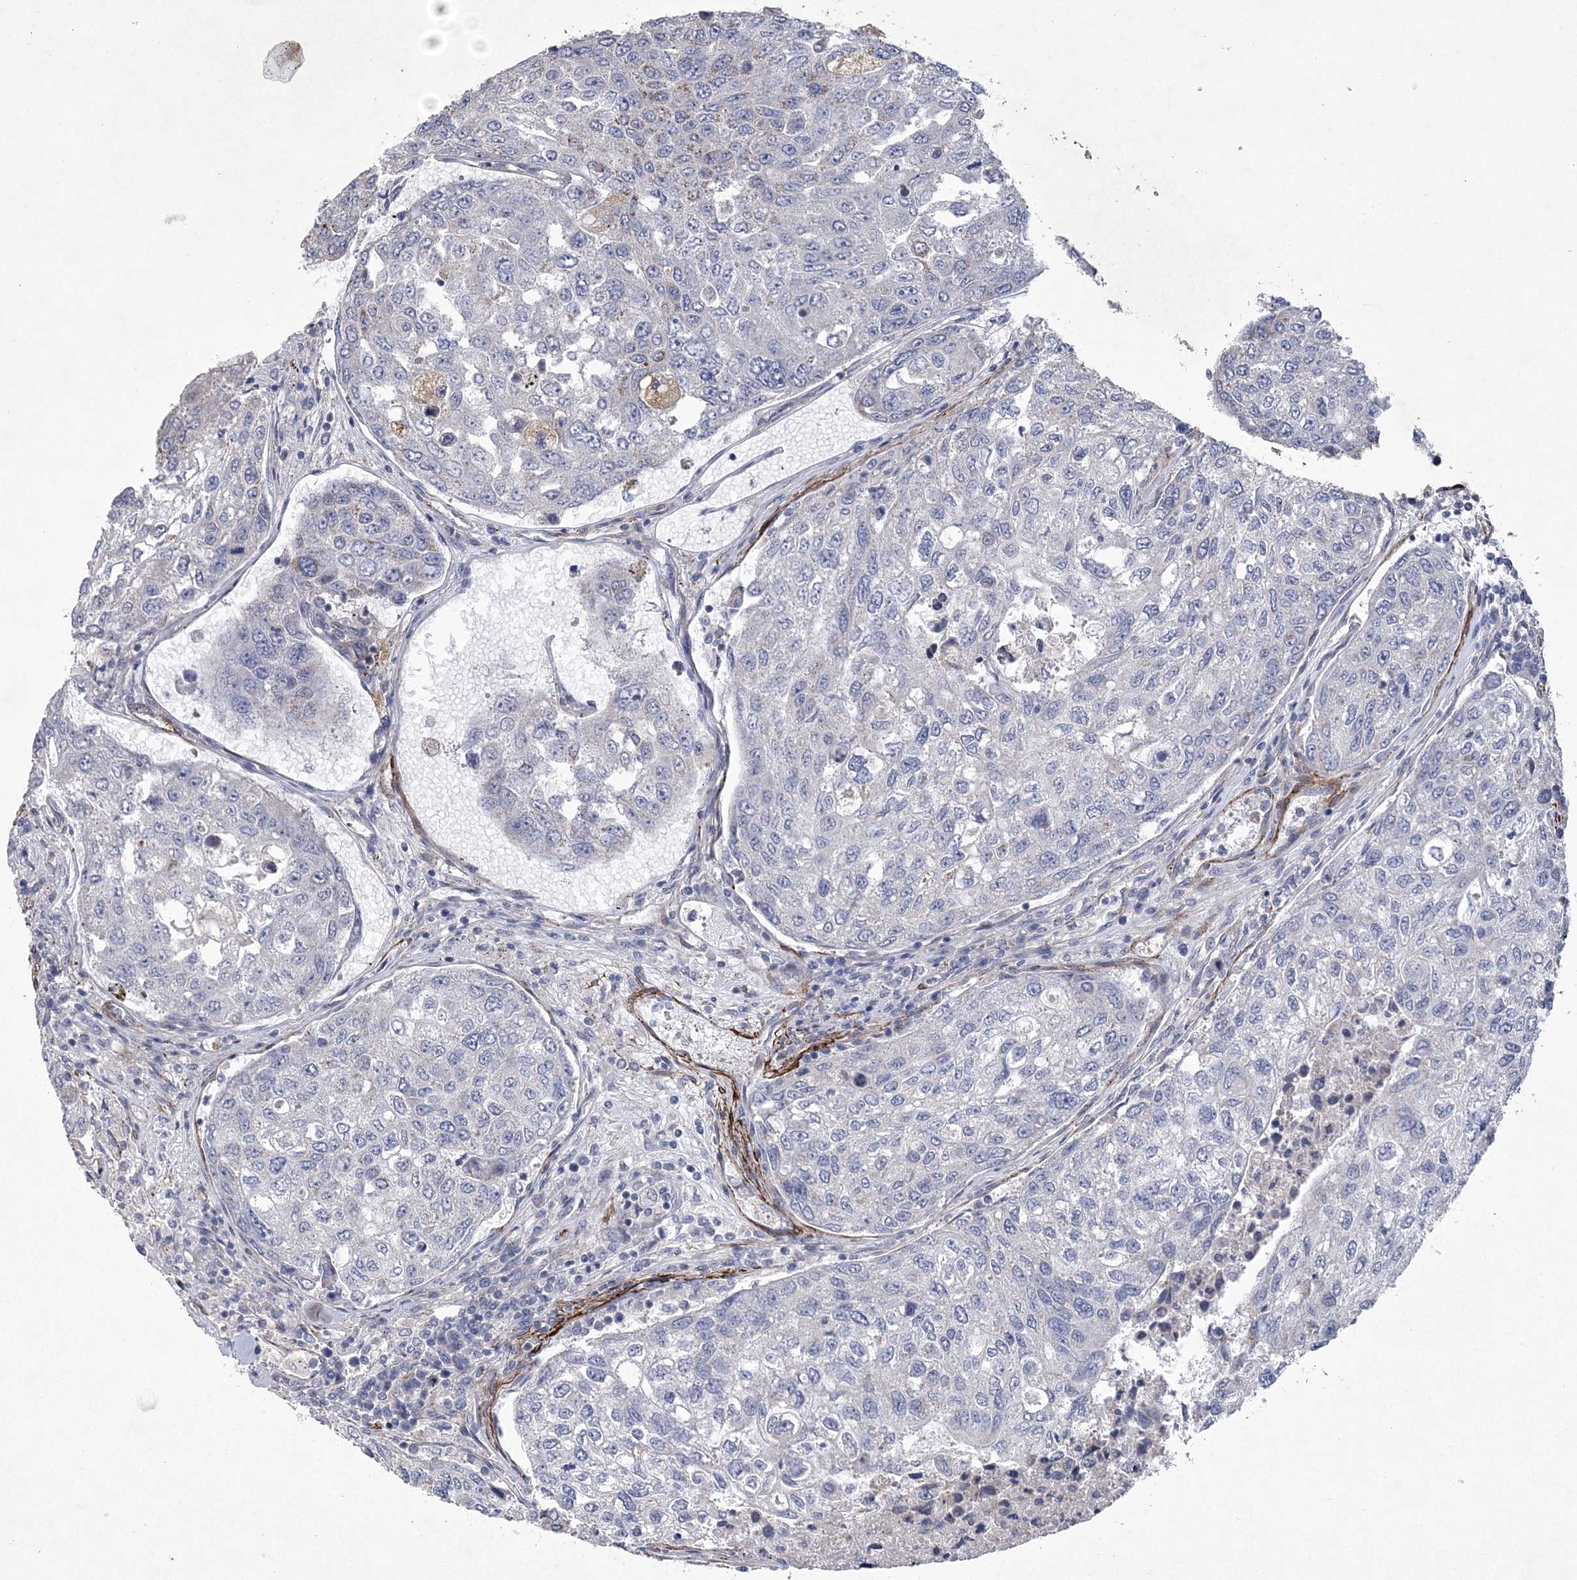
{"staining": {"intensity": "negative", "quantity": "none", "location": "none"}, "tissue": "urothelial cancer", "cell_type": "Tumor cells", "image_type": "cancer", "snomed": [{"axis": "morphology", "description": "Urothelial carcinoma, High grade"}, {"axis": "topography", "description": "Lymph node"}, {"axis": "topography", "description": "Urinary bladder"}], "caption": "Immunohistochemistry (IHC) of human high-grade urothelial carcinoma demonstrates no positivity in tumor cells.", "gene": "ARSJ", "patient": {"sex": "male", "age": 51}}